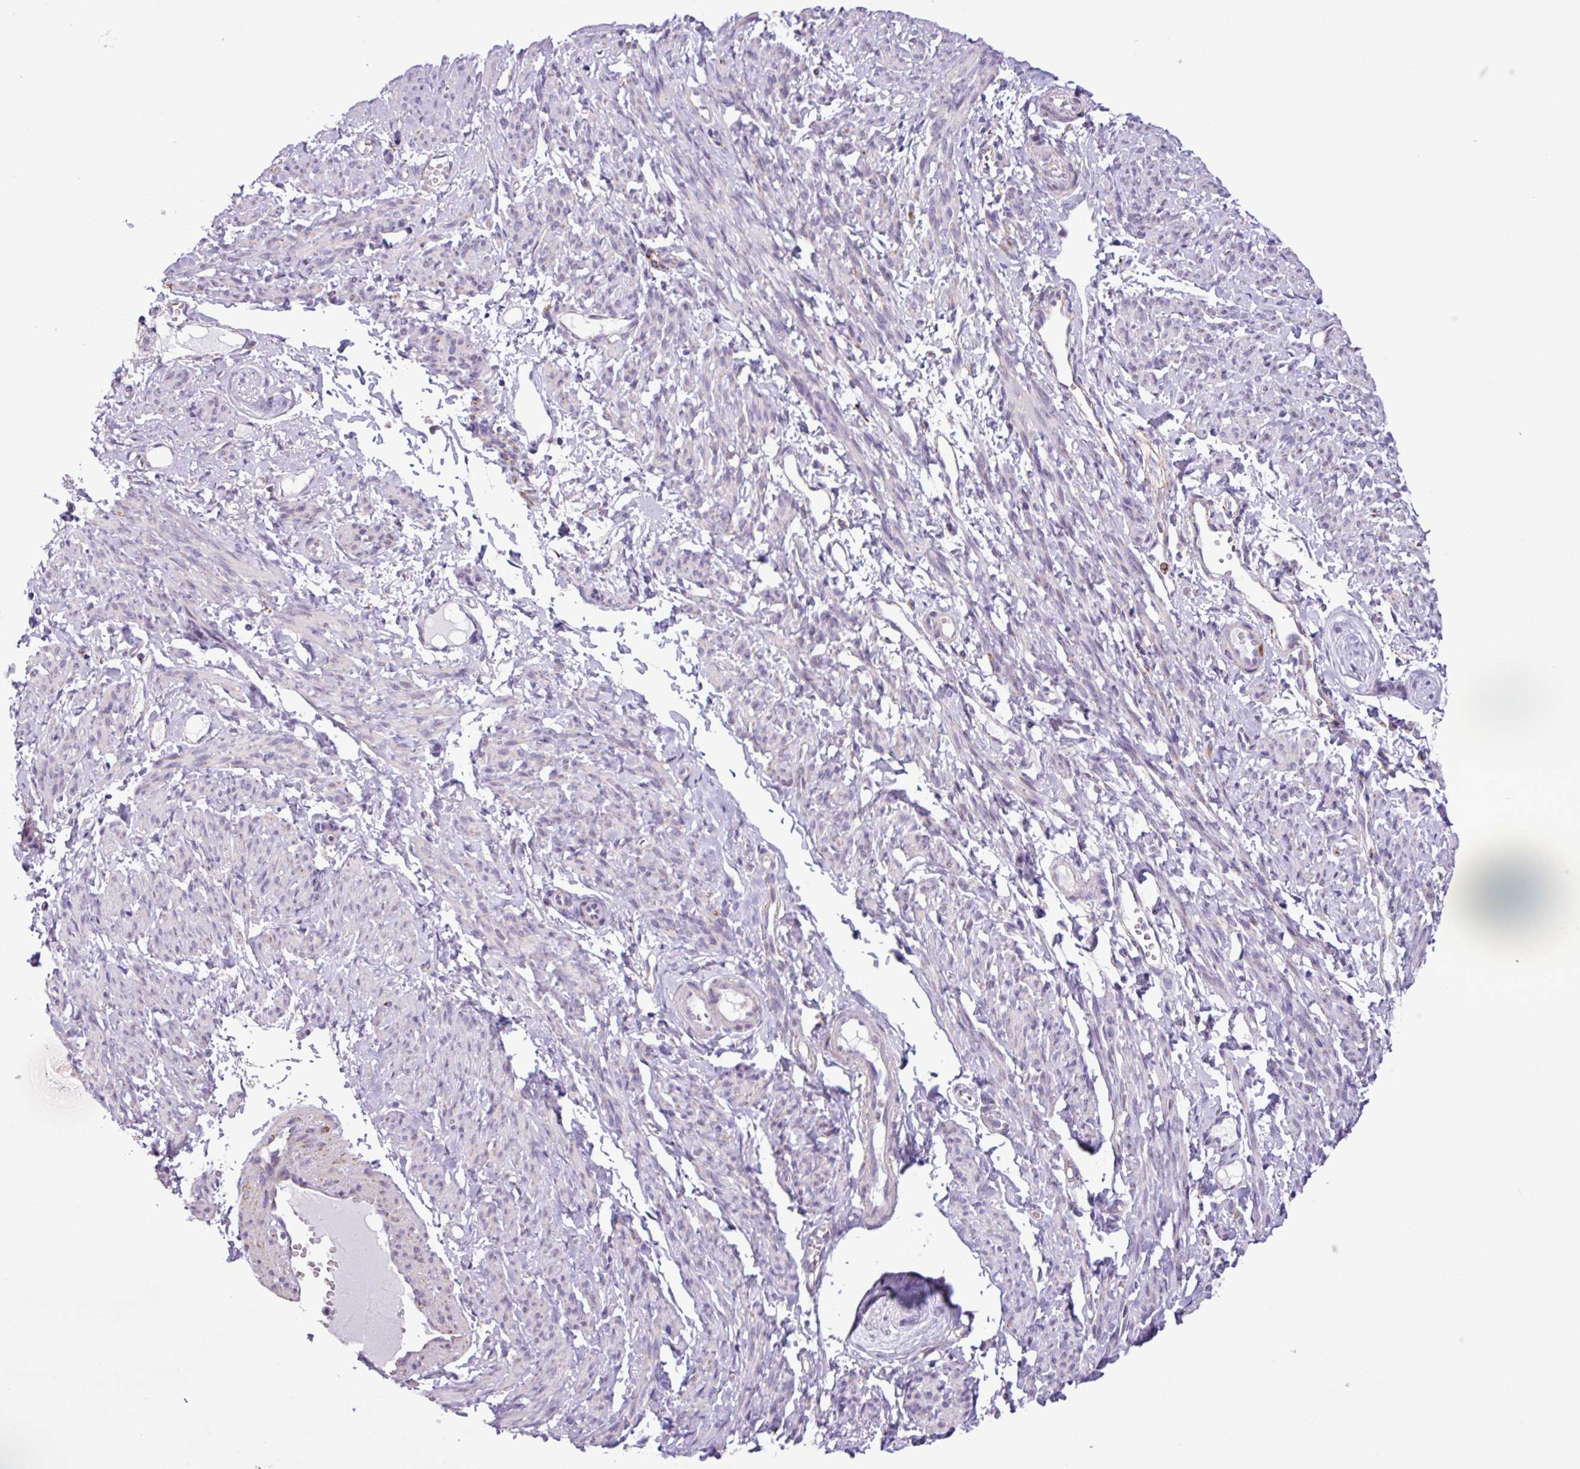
{"staining": {"intensity": "negative", "quantity": "none", "location": "none"}, "tissue": "smooth muscle", "cell_type": "Smooth muscle cells", "image_type": "normal", "snomed": [{"axis": "morphology", "description": "Normal tissue, NOS"}, {"axis": "topography", "description": "Smooth muscle"}], "caption": "This micrograph is of benign smooth muscle stained with IHC to label a protein in brown with the nuclei are counter-stained blue. There is no positivity in smooth muscle cells.", "gene": "SGPP1", "patient": {"sex": "female", "age": 65}}